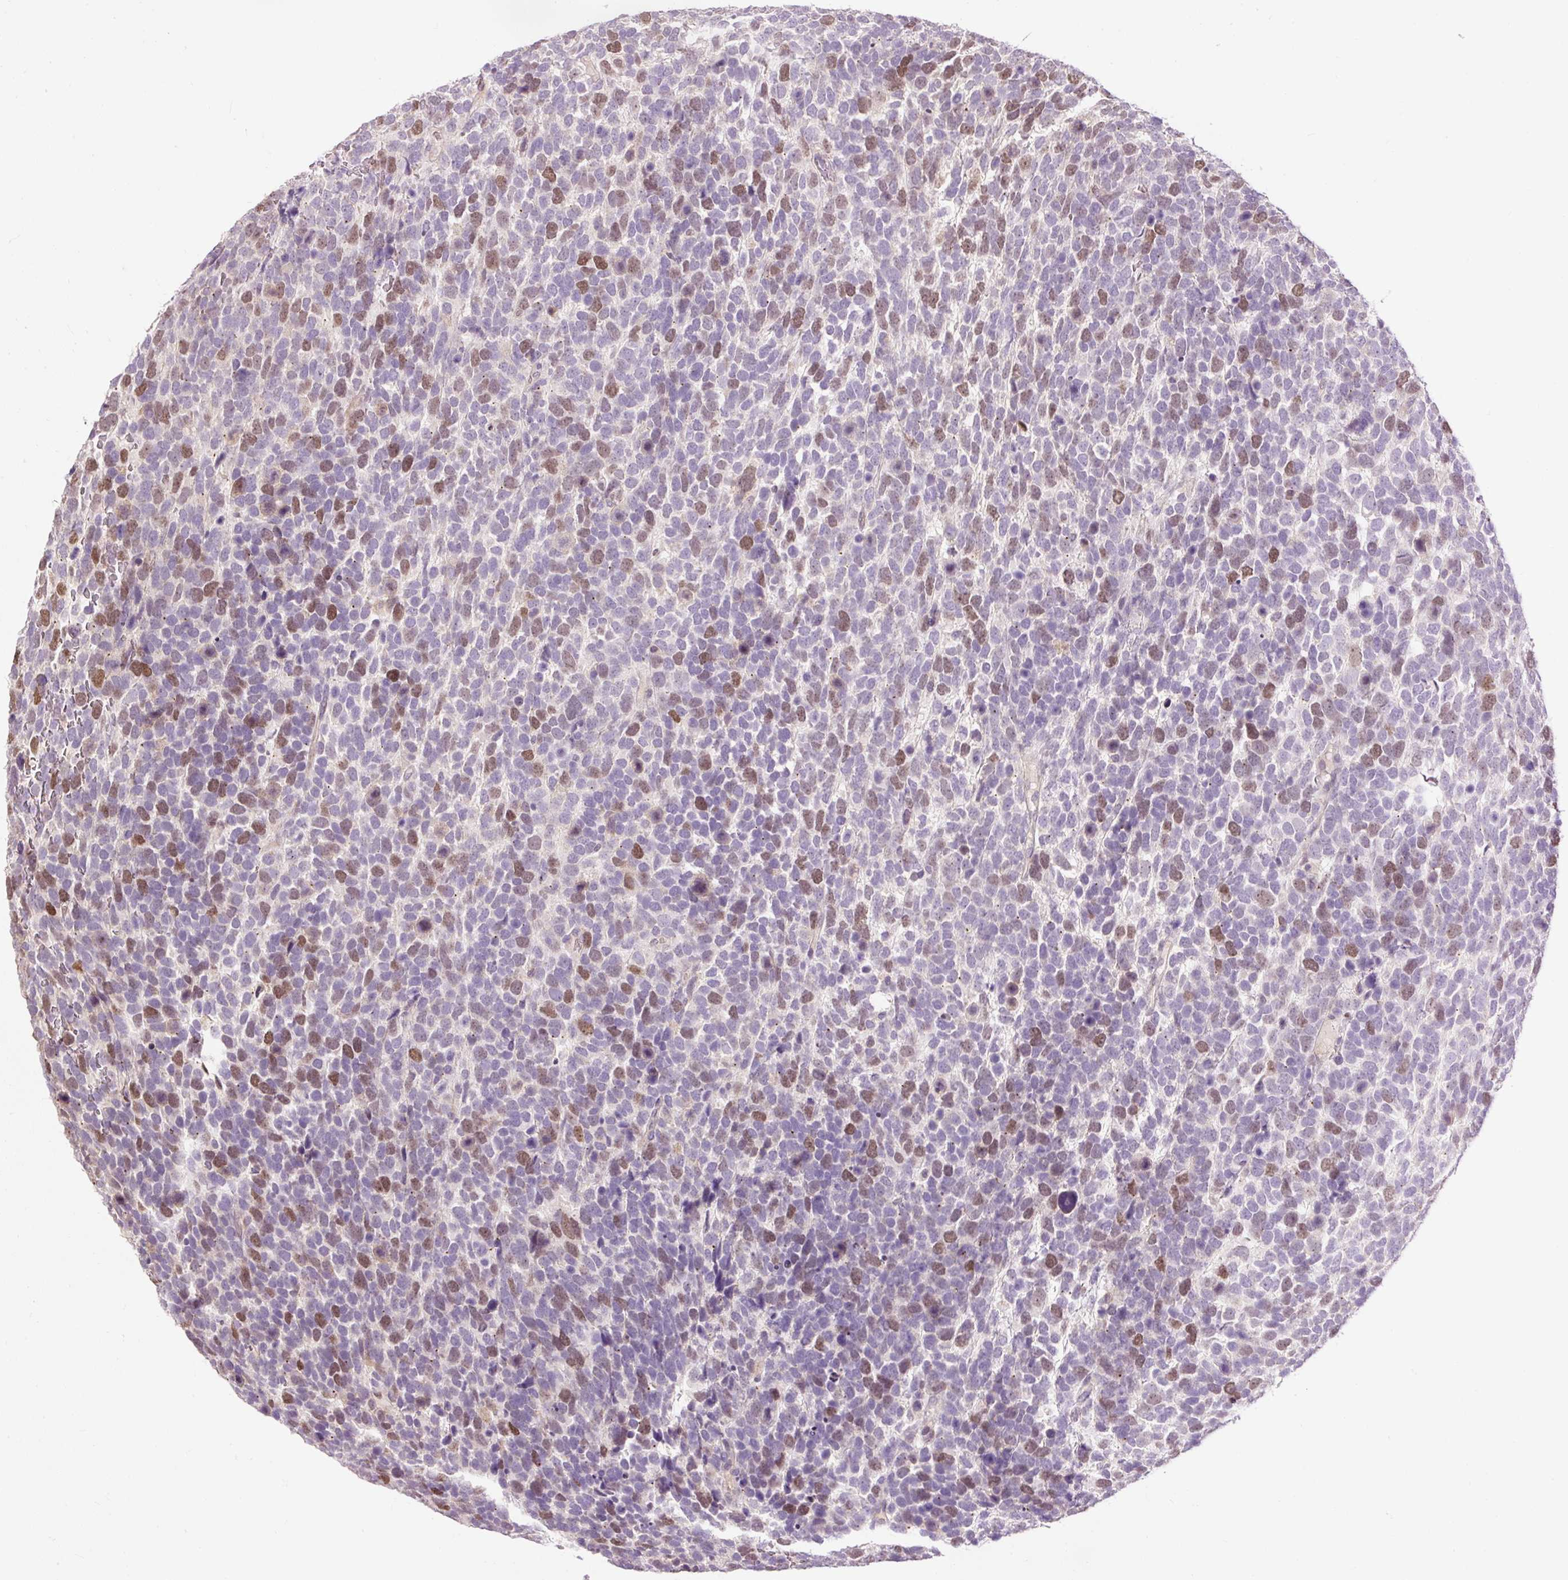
{"staining": {"intensity": "moderate", "quantity": "25%-75%", "location": "nuclear"}, "tissue": "urothelial cancer", "cell_type": "Tumor cells", "image_type": "cancer", "snomed": [{"axis": "morphology", "description": "Urothelial carcinoma, High grade"}, {"axis": "topography", "description": "Urinary bladder"}], "caption": "IHC (DAB (3,3'-diaminobenzidine)) staining of urothelial cancer demonstrates moderate nuclear protein expression in approximately 25%-75% of tumor cells.", "gene": "RACGAP1", "patient": {"sex": "female", "age": 82}}